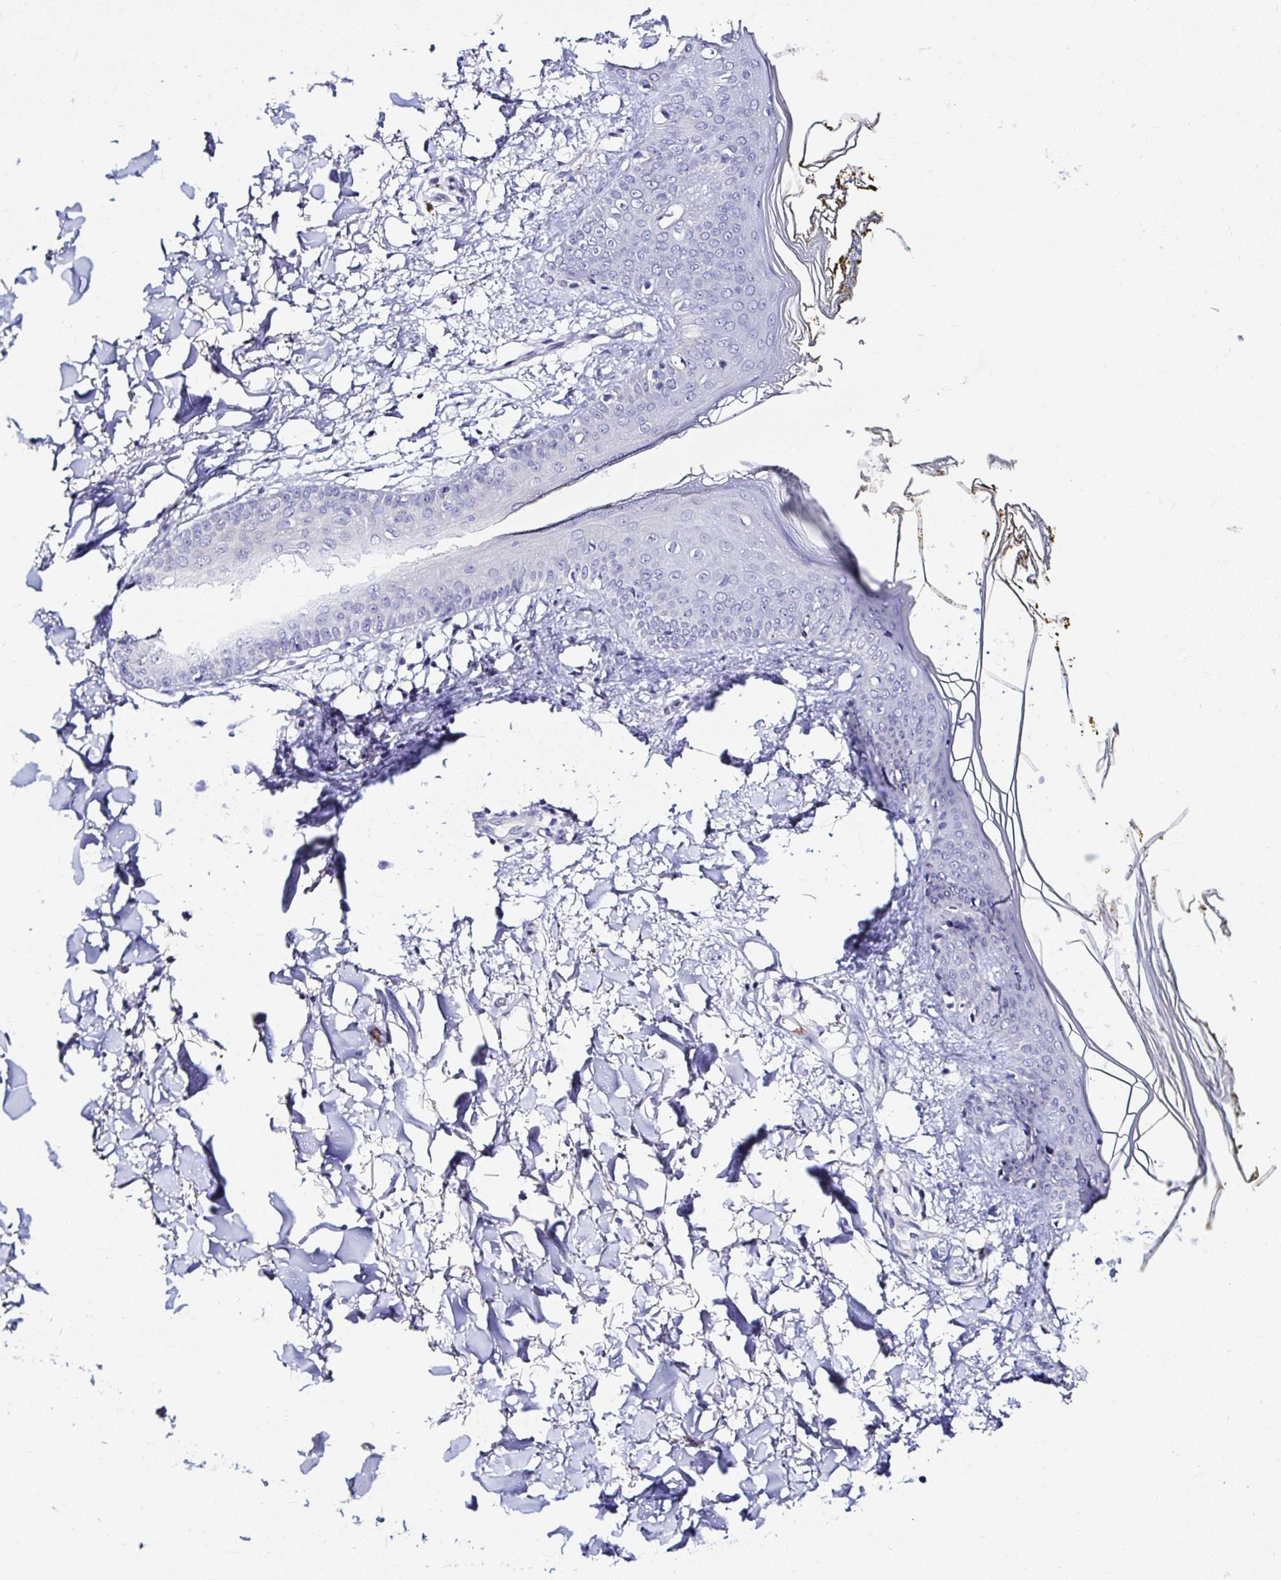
{"staining": {"intensity": "negative", "quantity": "none", "location": "none"}, "tissue": "skin", "cell_type": "Fibroblasts", "image_type": "normal", "snomed": [{"axis": "morphology", "description": "Normal tissue, NOS"}, {"axis": "topography", "description": "Skin"}], "caption": "High power microscopy histopathology image of an immunohistochemistry image of benign skin, revealing no significant positivity in fibroblasts. The staining is performed using DAB brown chromogen with nuclei counter-stained in using hematoxylin.", "gene": "DEPDC5", "patient": {"sex": "female", "age": 34}}